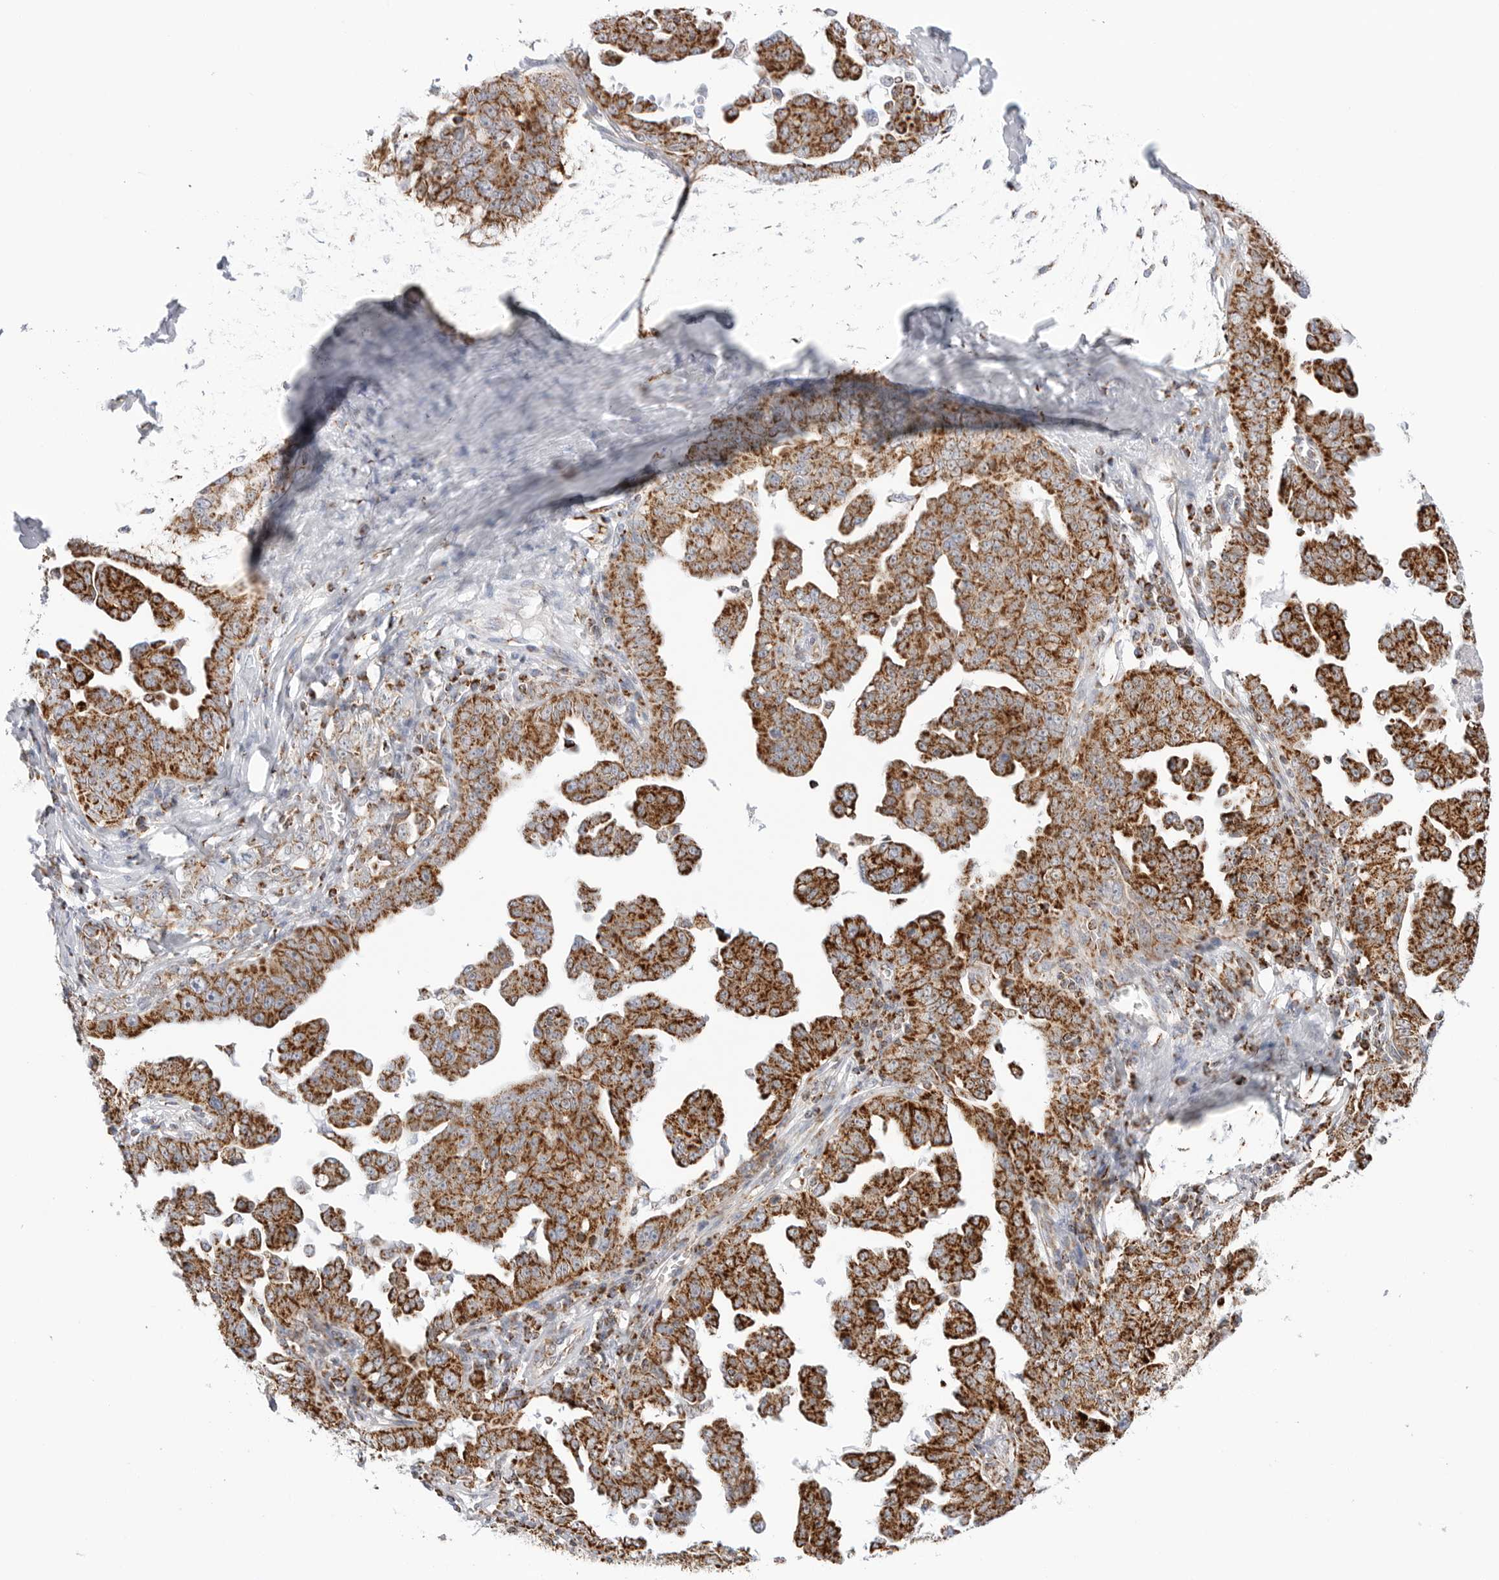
{"staining": {"intensity": "strong", "quantity": ">75%", "location": "cytoplasmic/membranous"}, "tissue": "ovarian cancer", "cell_type": "Tumor cells", "image_type": "cancer", "snomed": [{"axis": "morphology", "description": "Carcinoma, endometroid"}, {"axis": "topography", "description": "Ovary"}], "caption": "The image exhibits immunohistochemical staining of endometroid carcinoma (ovarian). There is strong cytoplasmic/membranous expression is present in approximately >75% of tumor cells.", "gene": "ATP5IF1", "patient": {"sex": "female", "age": 62}}